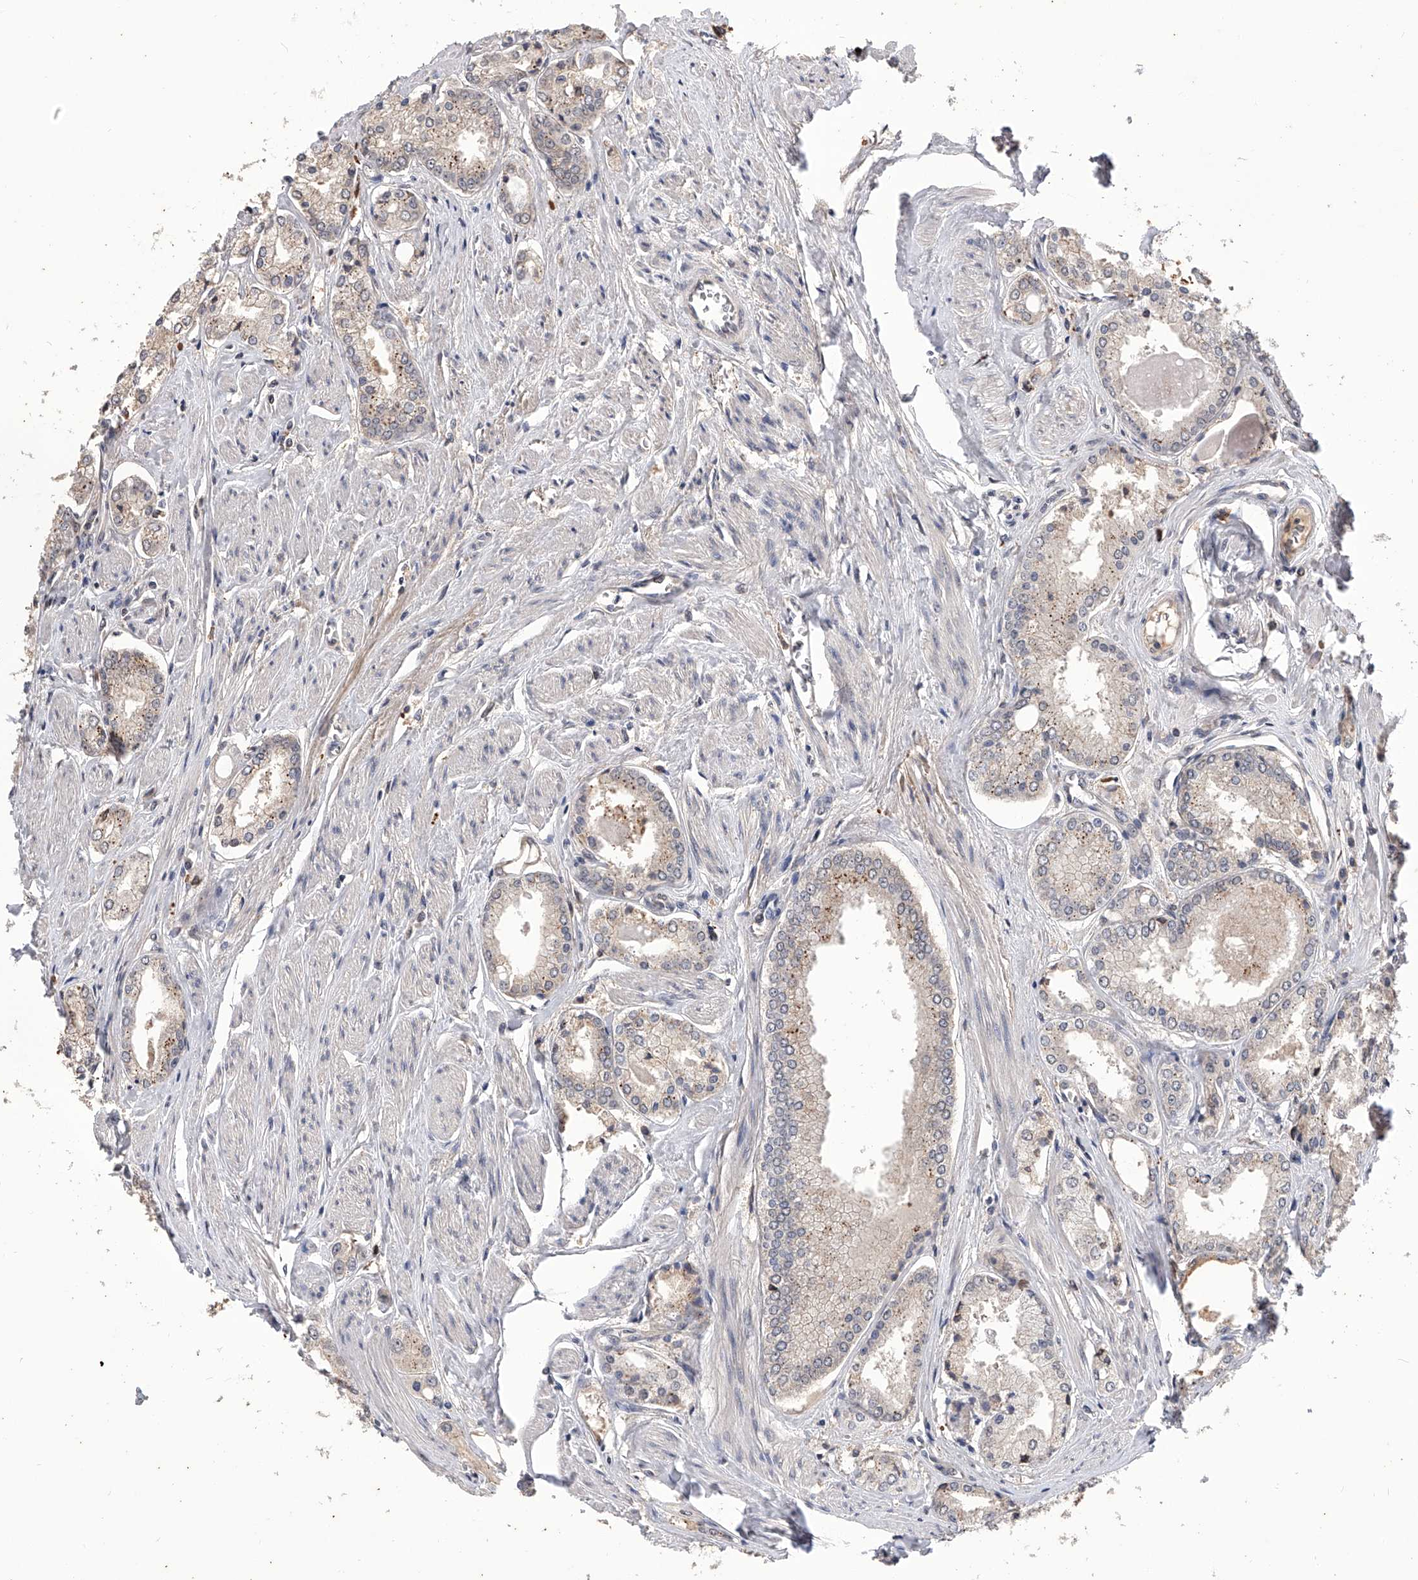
{"staining": {"intensity": "weak", "quantity": "<25%", "location": "cytoplasmic/membranous"}, "tissue": "prostate cancer", "cell_type": "Tumor cells", "image_type": "cancer", "snomed": [{"axis": "morphology", "description": "Adenocarcinoma, Low grade"}, {"axis": "topography", "description": "Prostate"}], "caption": "Protein analysis of adenocarcinoma (low-grade) (prostate) demonstrates no significant staining in tumor cells.", "gene": "CFAP410", "patient": {"sex": "male", "age": 60}}